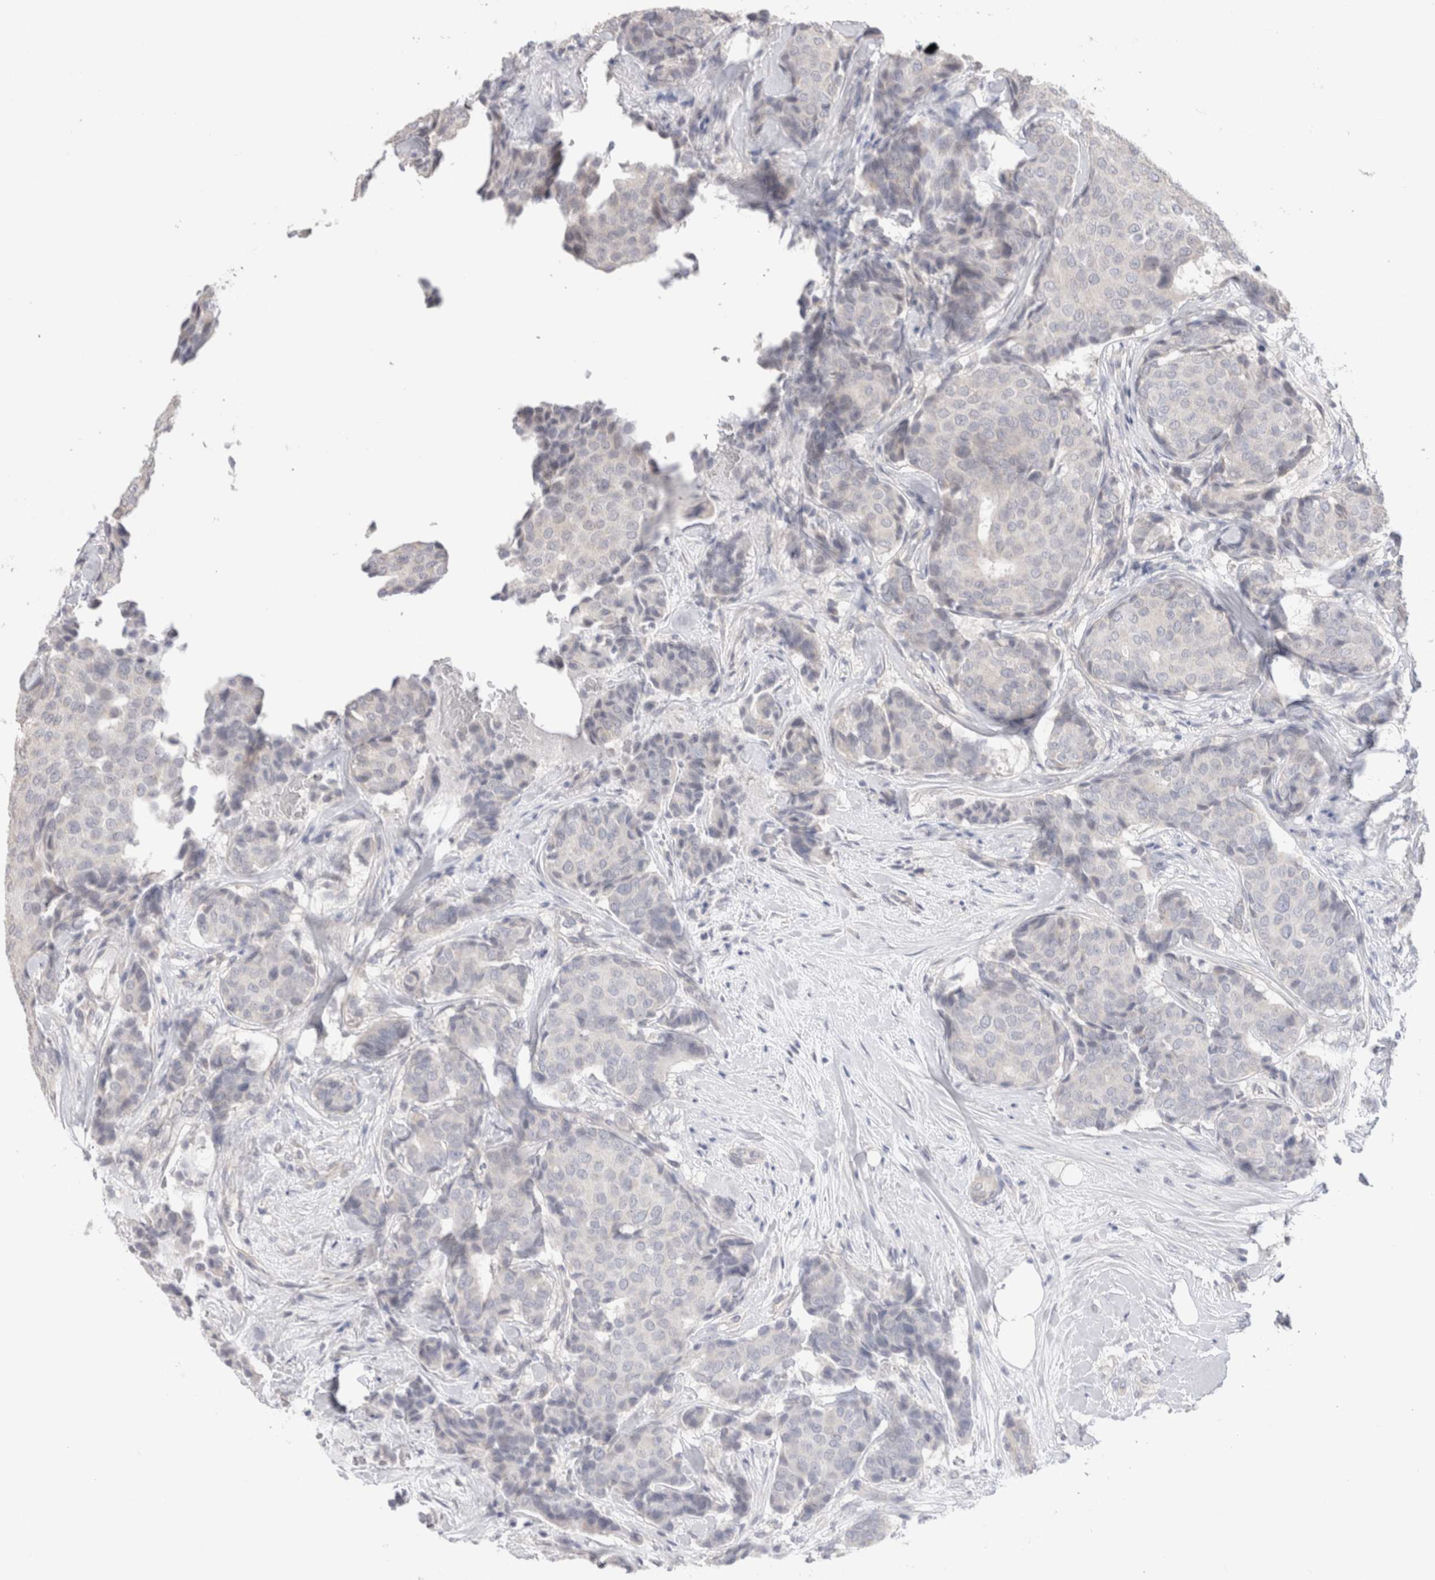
{"staining": {"intensity": "negative", "quantity": "none", "location": "none"}, "tissue": "breast cancer", "cell_type": "Tumor cells", "image_type": "cancer", "snomed": [{"axis": "morphology", "description": "Duct carcinoma"}, {"axis": "topography", "description": "Breast"}], "caption": "This is an immunohistochemistry micrograph of breast cancer. There is no positivity in tumor cells.", "gene": "DMD", "patient": {"sex": "female", "age": 75}}